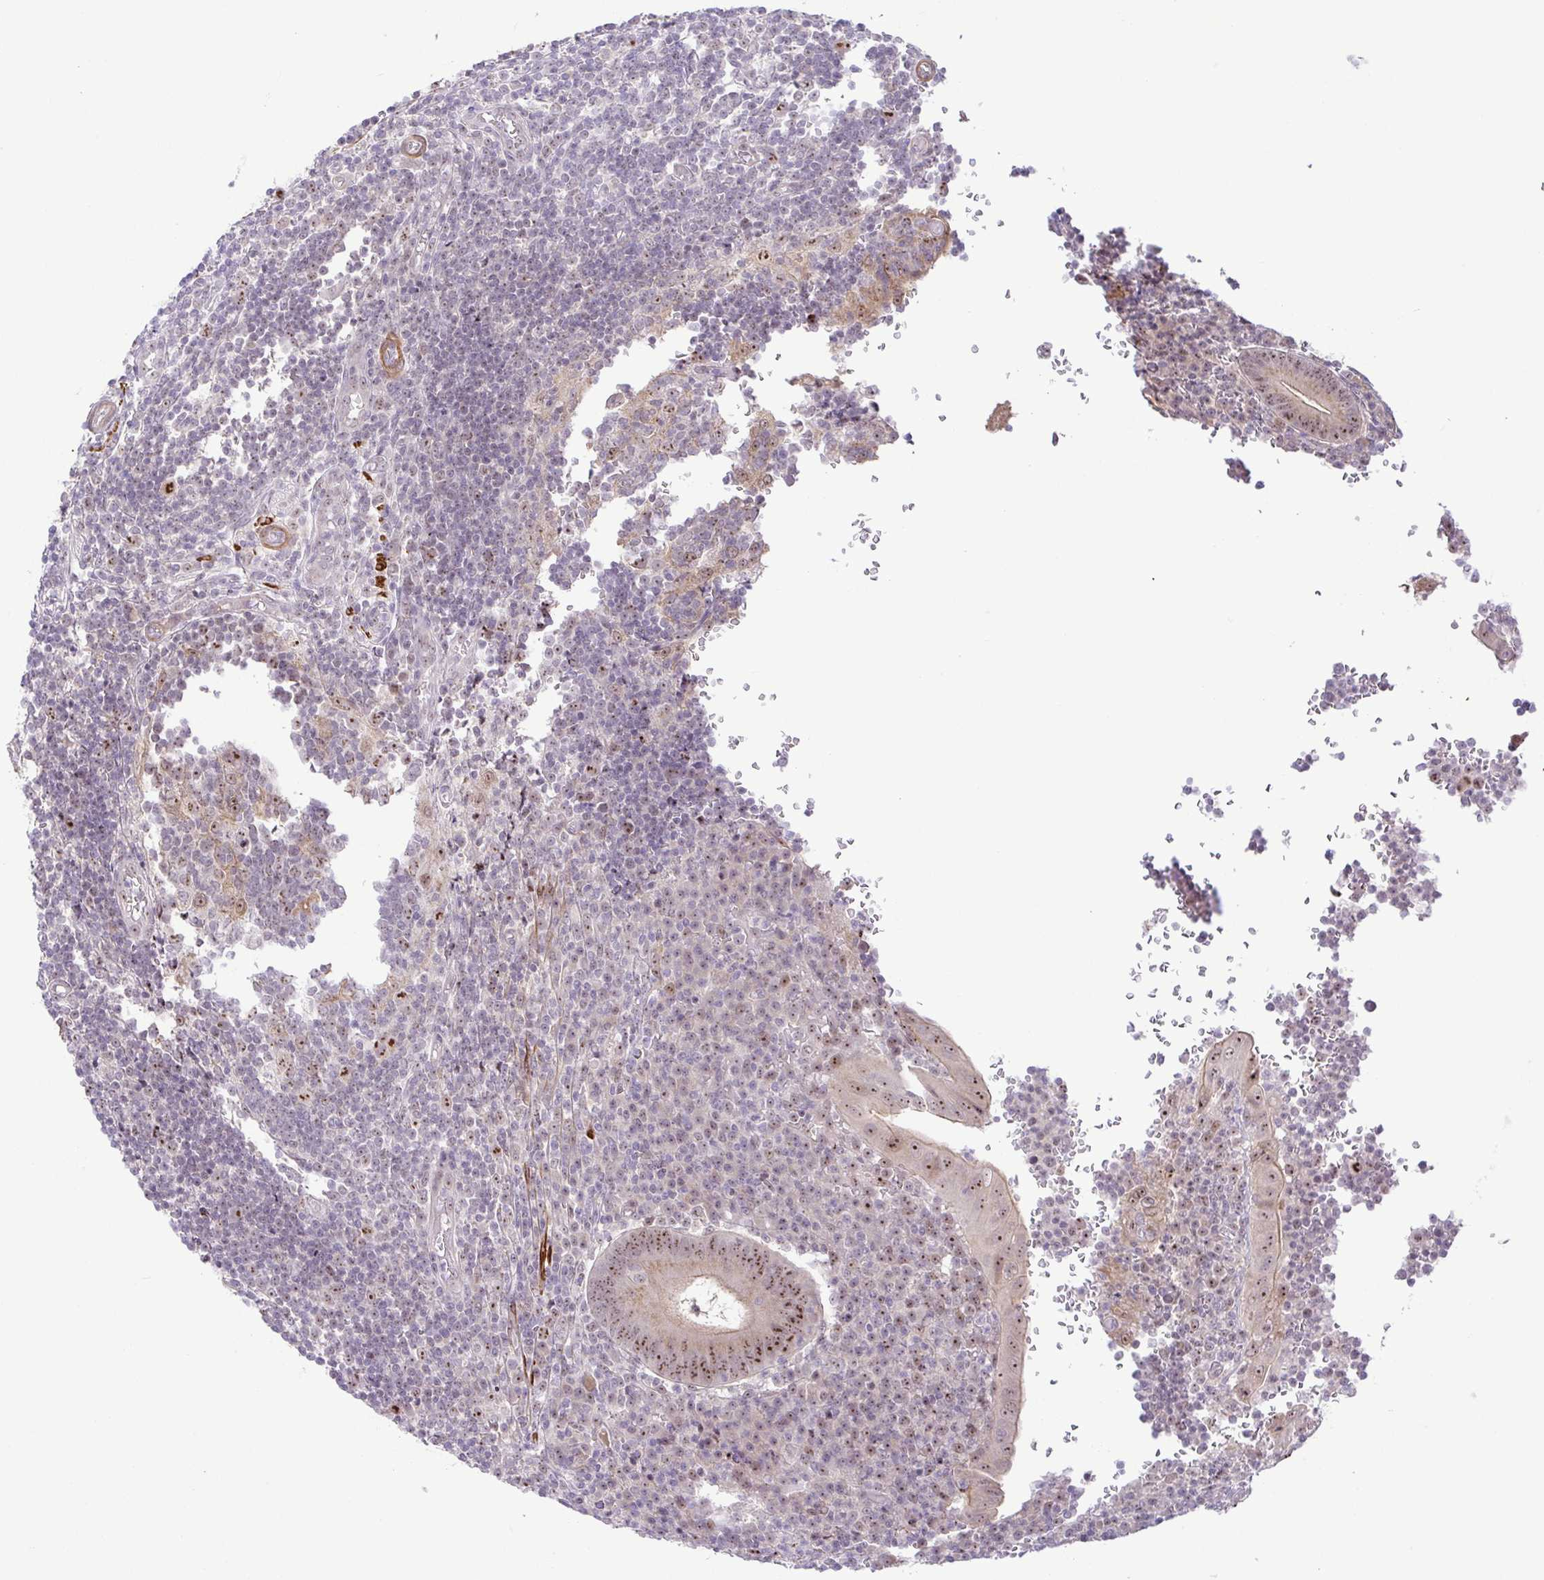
{"staining": {"intensity": "moderate", "quantity": "25%-75%", "location": "cytoplasmic/membranous,nuclear"}, "tissue": "appendix", "cell_type": "Glandular cells", "image_type": "normal", "snomed": [{"axis": "morphology", "description": "Normal tissue, NOS"}, {"axis": "topography", "description": "Appendix"}], "caption": "Protein analysis of normal appendix reveals moderate cytoplasmic/membranous,nuclear positivity in about 25%-75% of glandular cells. Nuclei are stained in blue.", "gene": "RSL24D1", "patient": {"sex": "male", "age": 18}}